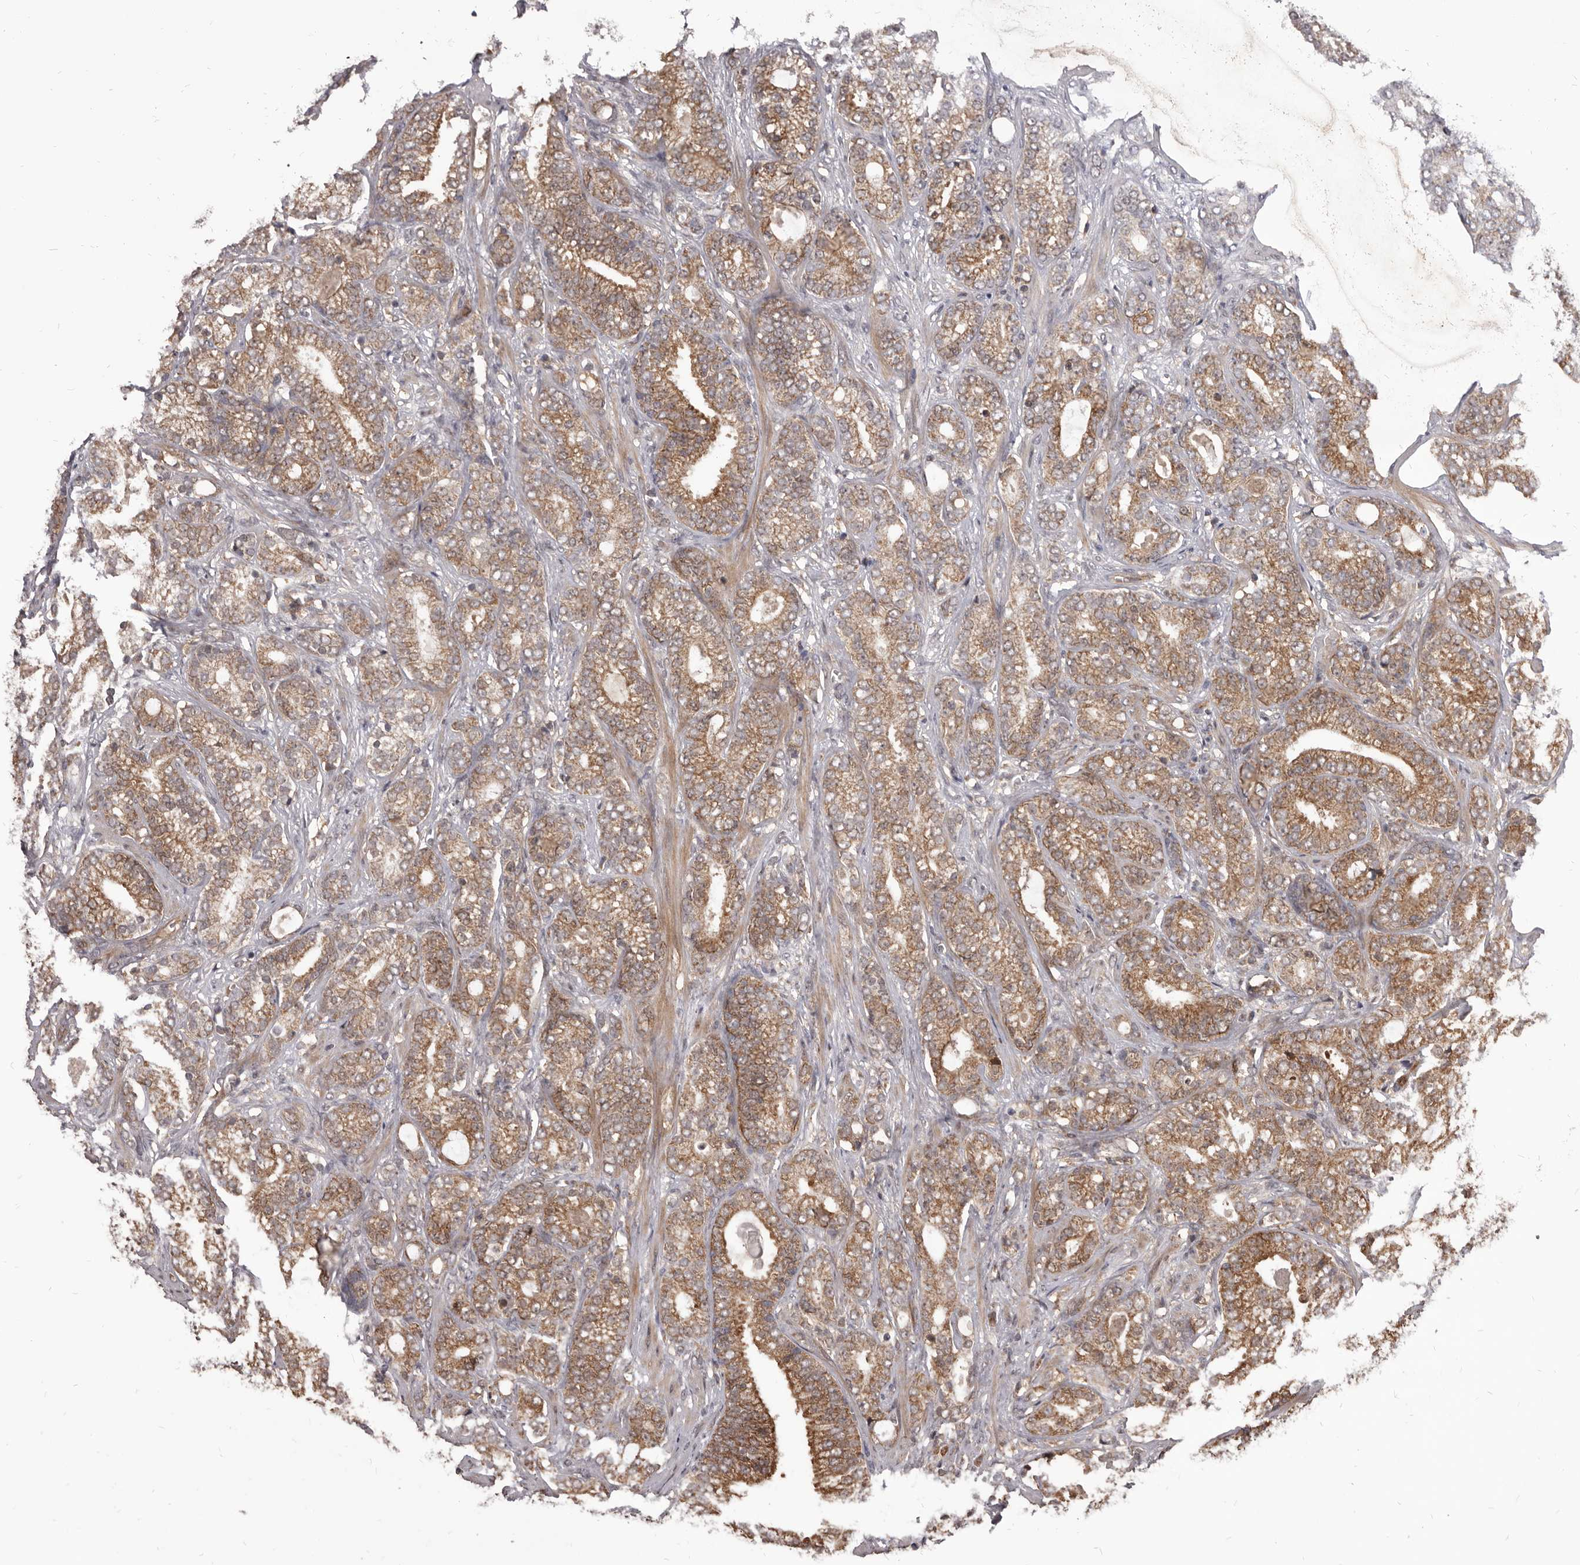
{"staining": {"intensity": "moderate", "quantity": ">75%", "location": "cytoplasmic/membranous"}, "tissue": "prostate cancer", "cell_type": "Tumor cells", "image_type": "cancer", "snomed": [{"axis": "morphology", "description": "Adenocarcinoma, High grade"}, {"axis": "topography", "description": "Prostate and seminal vesicle, NOS"}], "caption": "A micrograph of human prostate high-grade adenocarcinoma stained for a protein displays moderate cytoplasmic/membranous brown staining in tumor cells.", "gene": "MAP3K14", "patient": {"sex": "male", "age": 67}}